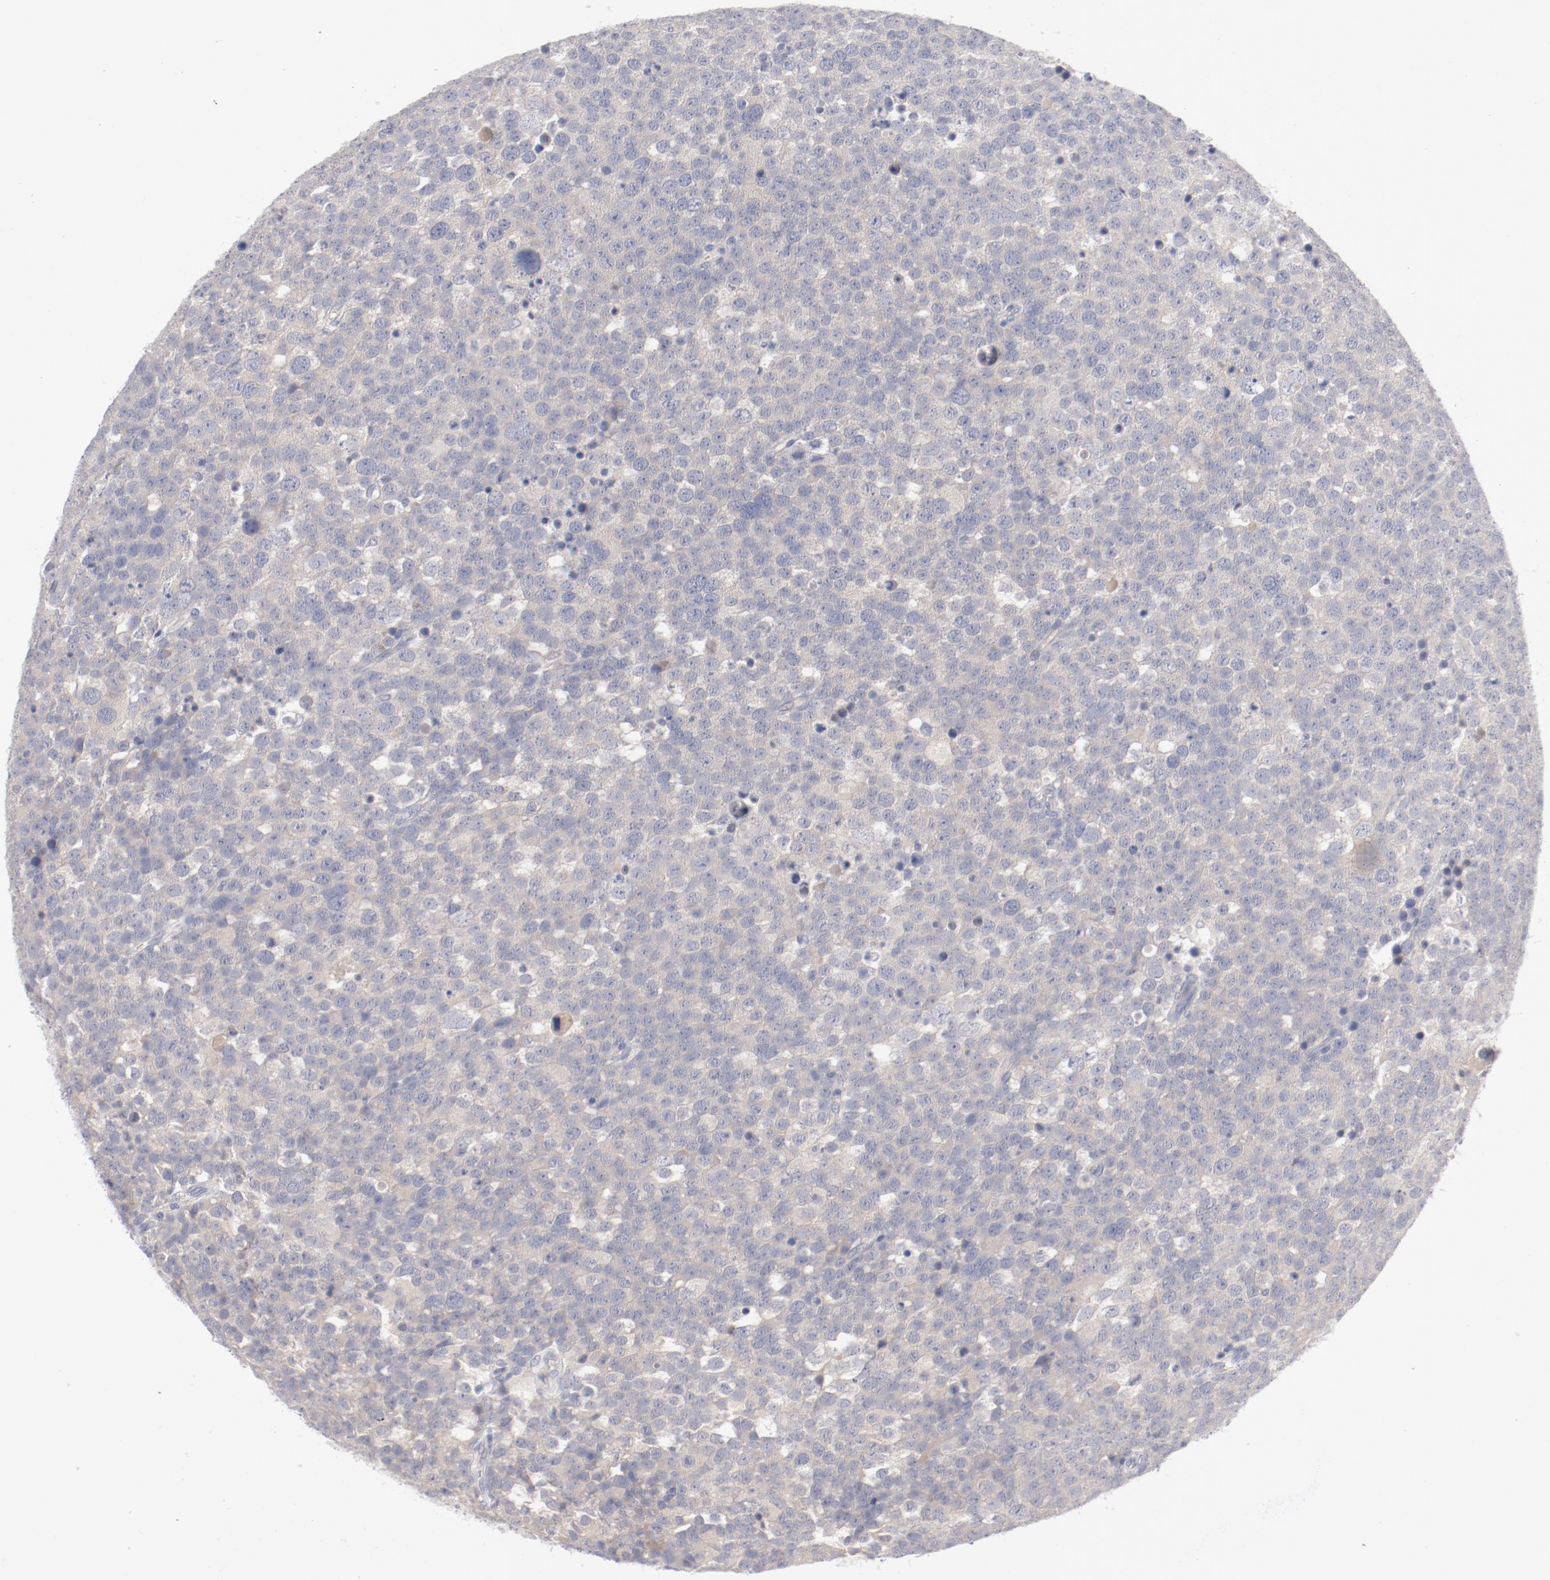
{"staining": {"intensity": "negative", "quantity": "none", "location": "none"}, "tissue": "testis cancer", "cell_type": "Tumor cells", "image_type": "cancer", "snomed": [{"axis": "morphology", "description": "Seminoma, NOS"}, {"axis": "topography", "description": "Testis"}], "caption": "This is an immunohistochemistry histopathology image of human testis cancer (seminoma). There is no expression in tumor cells.", "gene": "SH3BGR", "patient": {"sex": "male", "age": 71}}